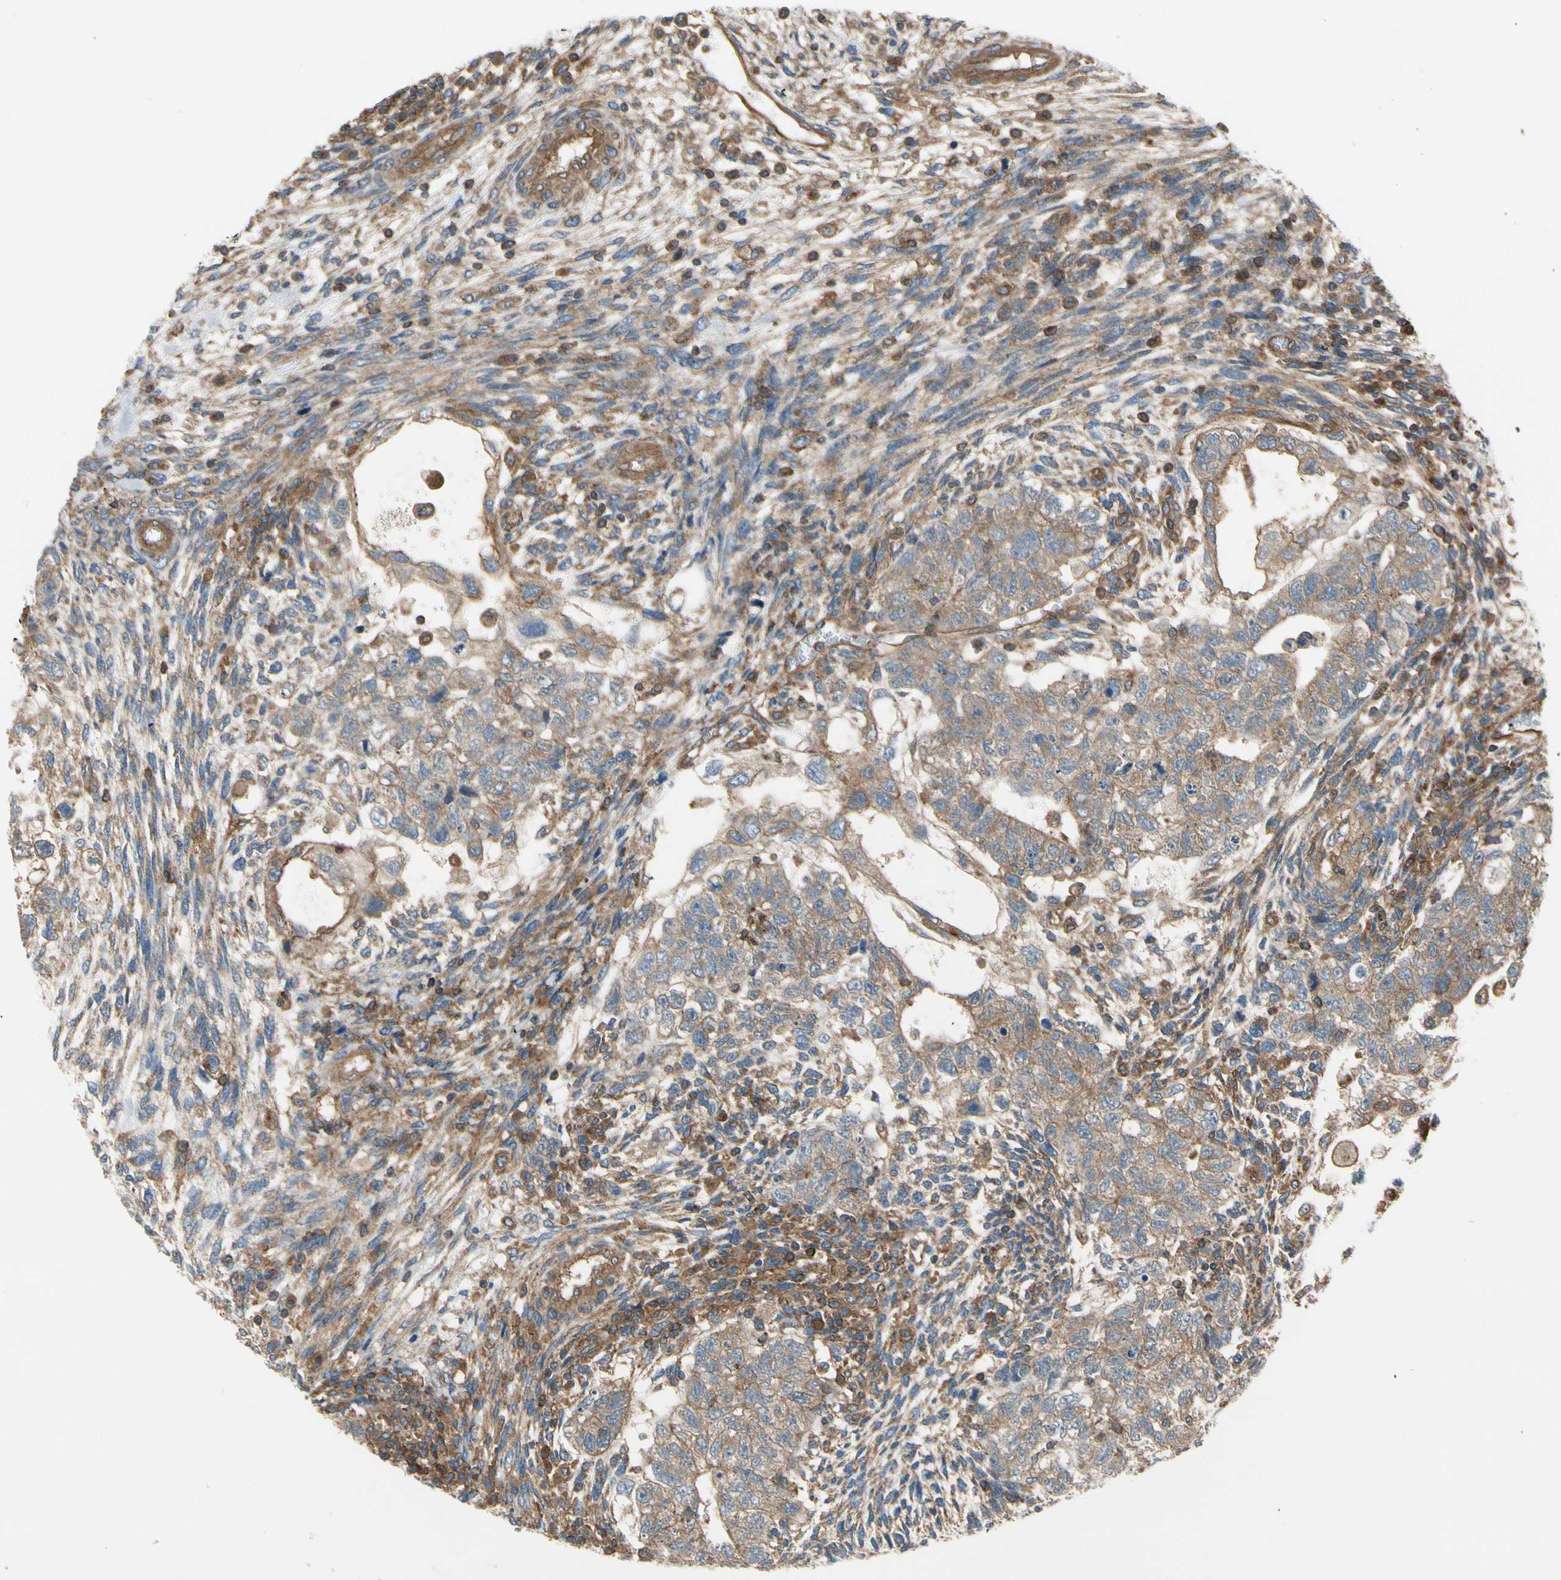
{"staining": {"intensity": "weak", "quantity": "25%-75%", "location": "cytoplasmic/membranous"}, "tissue": "testis cancer", "cell_type": "Tumor cells", "image_type": "cancer", "snomed": [{"axis": "morphology", "description": "Normal tissue, NOS"}, {"axis": "morphology", "description": "Carcinoma, Embryonal, NOS"}, {"axis": "topography", "description": "Testis"}], "caption": "A high-resolution histopathology image shows IHC staining of testis embryonal carcinoma, which shows weak cytoplasmic/membranous expression in approximately 25%-75% of tumor cells.", "gene": "EPS15", "patient": {"sex": "male", "age": 36}}